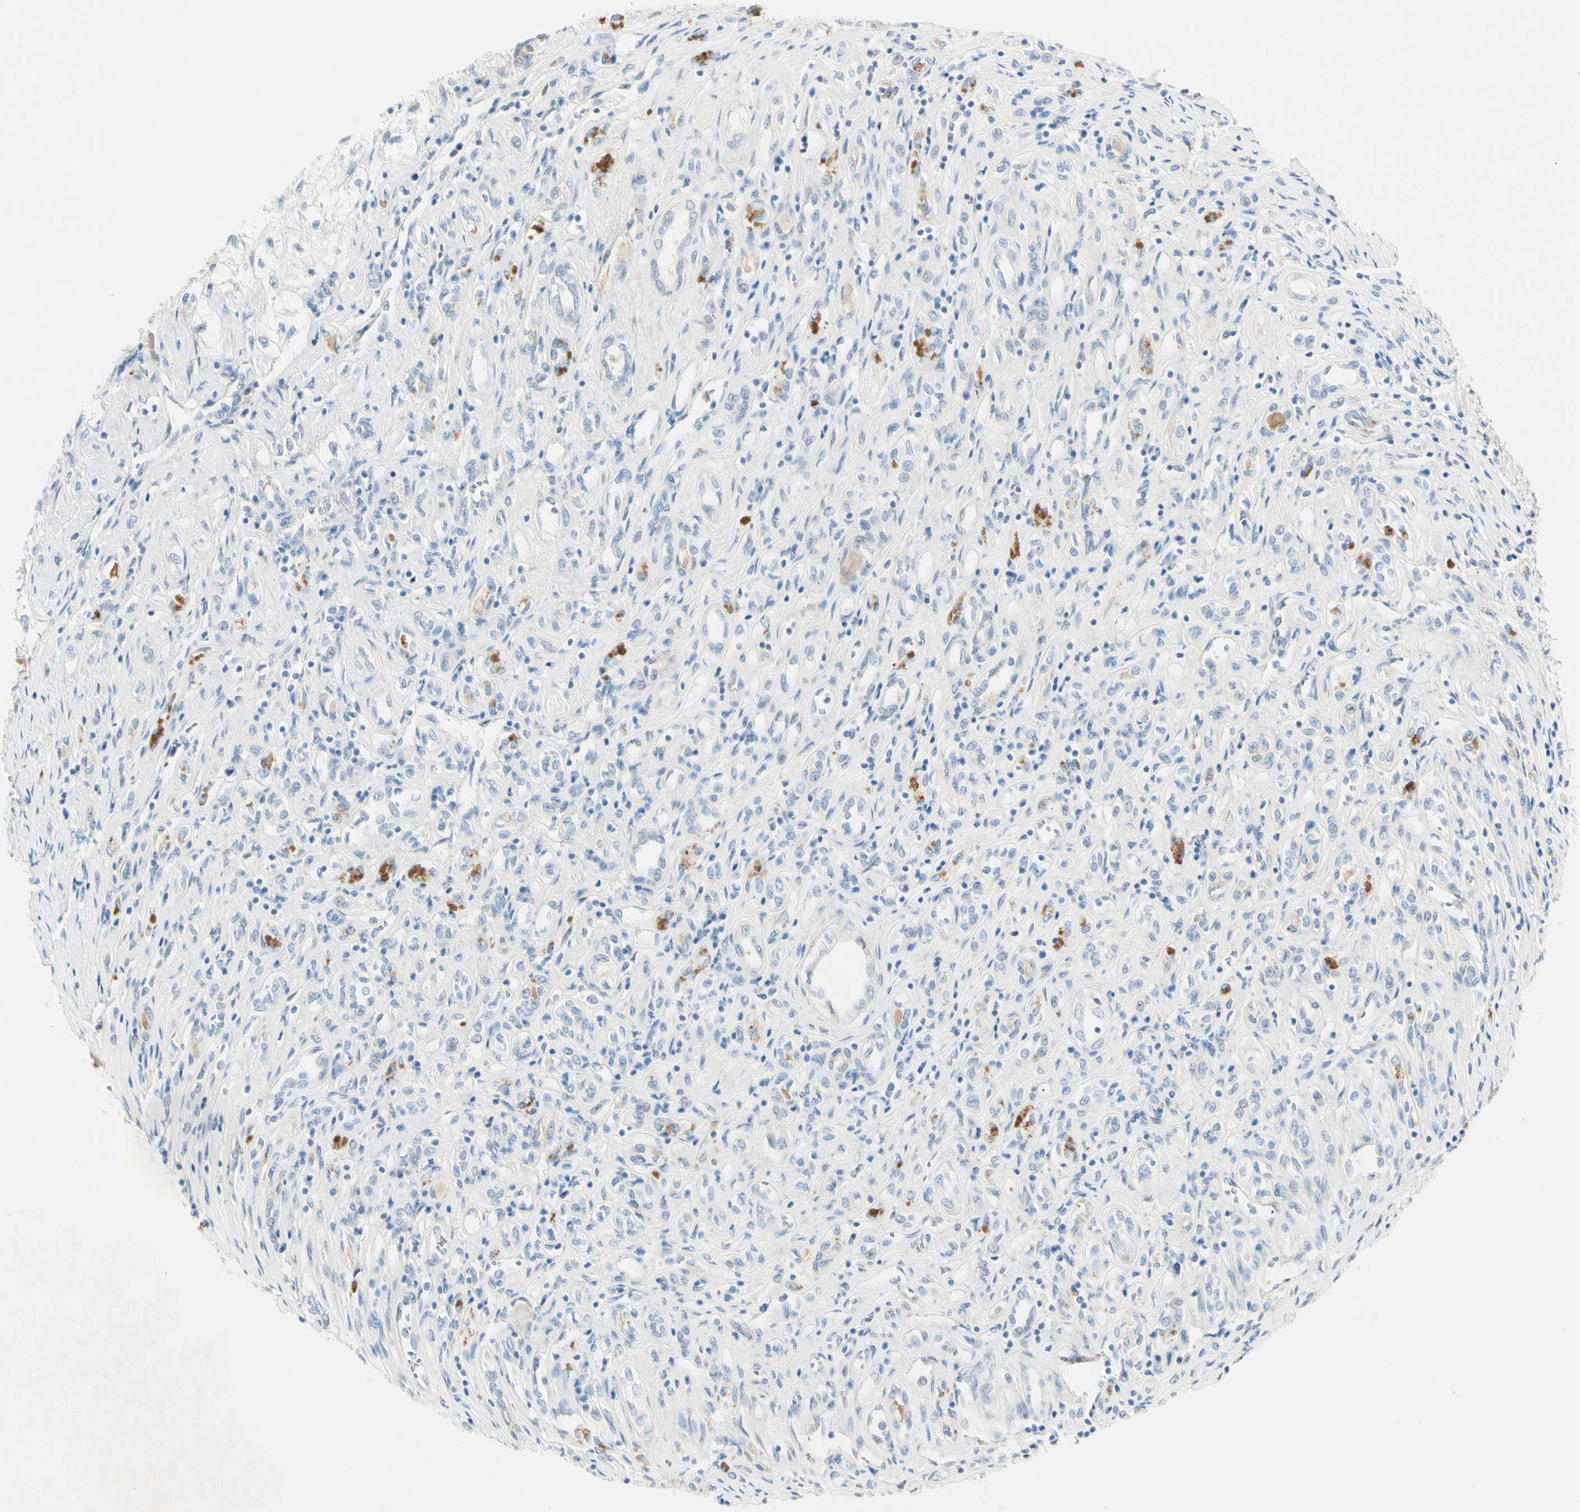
{"staining": {"intensity": "negative", "quantity": "none", "location": "none"}, "tissue": "renal cancer", "cell_type": "Tumor cells", "image_type": "cancer", "snomed": [{"axis": "morphology", "description": "Adenocarcinoma, NOS"}, {"axis": "topography", "description": "Kidney"}], "caption": "Tumor cells show no significant protein positivity in adenocarcinoma (renal).", "gene": "SERPIND1", "patient": {"sex": "female", "age": 70}}